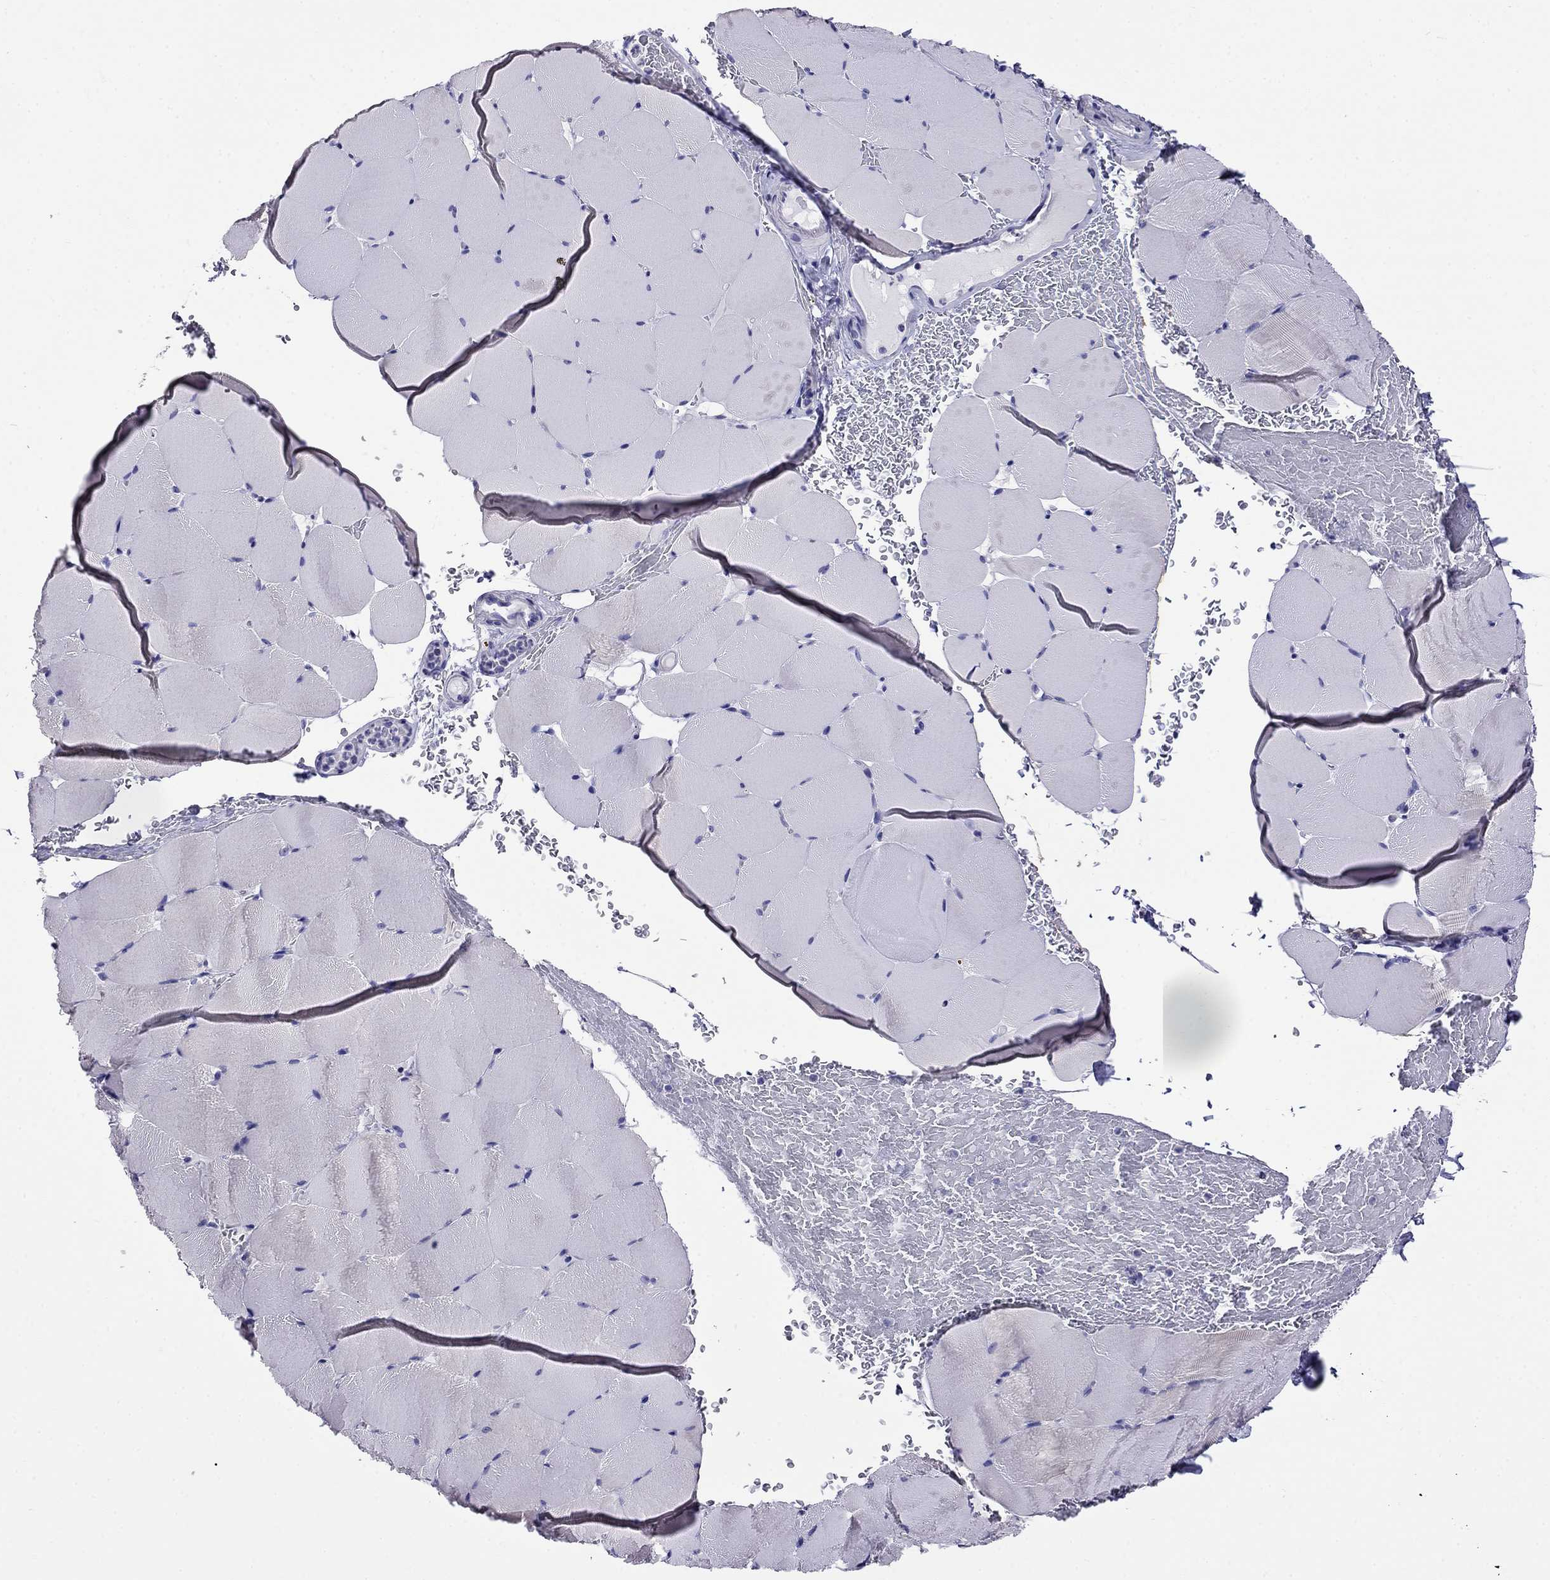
{"staining": {"intensity": "negative", "quantity": "none", "location": "none"}, "tissue": "skeletal muscle", "cell_type": "Myocytes", "image_type": "normal", "snomed": [{"axis": "morphology", "description": "Normal tissue, NOS"}, {"axis": "topography", "description": "Skeletal muscle"}], "caption": "A histopathology image of skeletal muscle stained for a protein reveals no brown staining in myocytes. Nuclei are stained in blue.", "gene": "SCG2", "patient": {"sex": "female", "age": 37}}